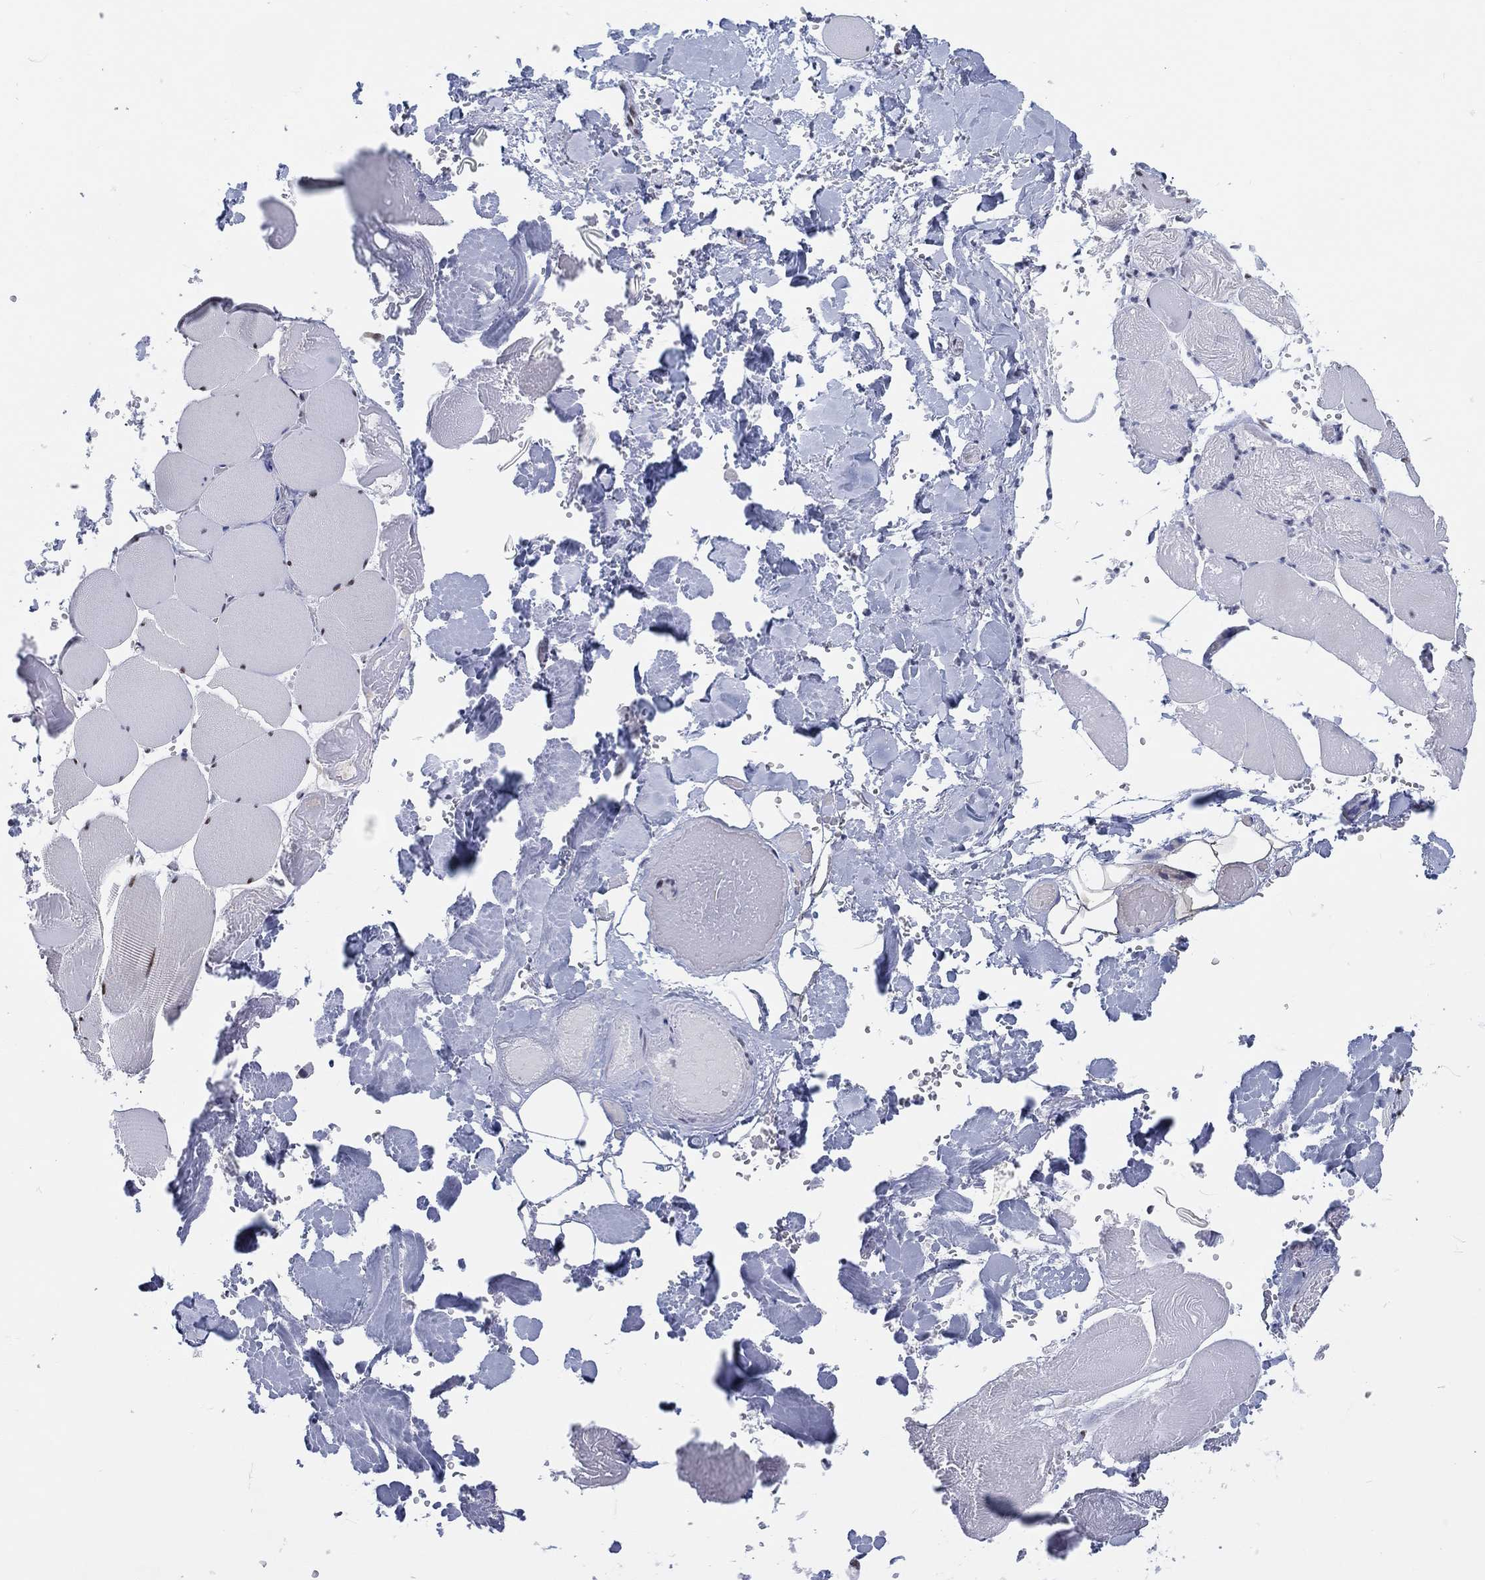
{"staining": {"intensity": "negative", "quantity": "none", "location": "none"}, "tissue": "skeletal muscle", "cell_type": "Myocytes", "image_type": "normal", "snomed": [{"axis": "morphology", "description": "Normal tissue, NOS"}, {"axis": "morphology", "description": "Malignant melanoma, Metastatic site"}, {"axis": "topography", "description": "Skeletal muscle"}], "caption": "Skeletal muscle was stained to show a protein in brown. There is no significant staining in myocytes. Nuclei are stained in blue.", "gene": "MAPK8IP1", "patient": {"sex": "male", "age": 50}}